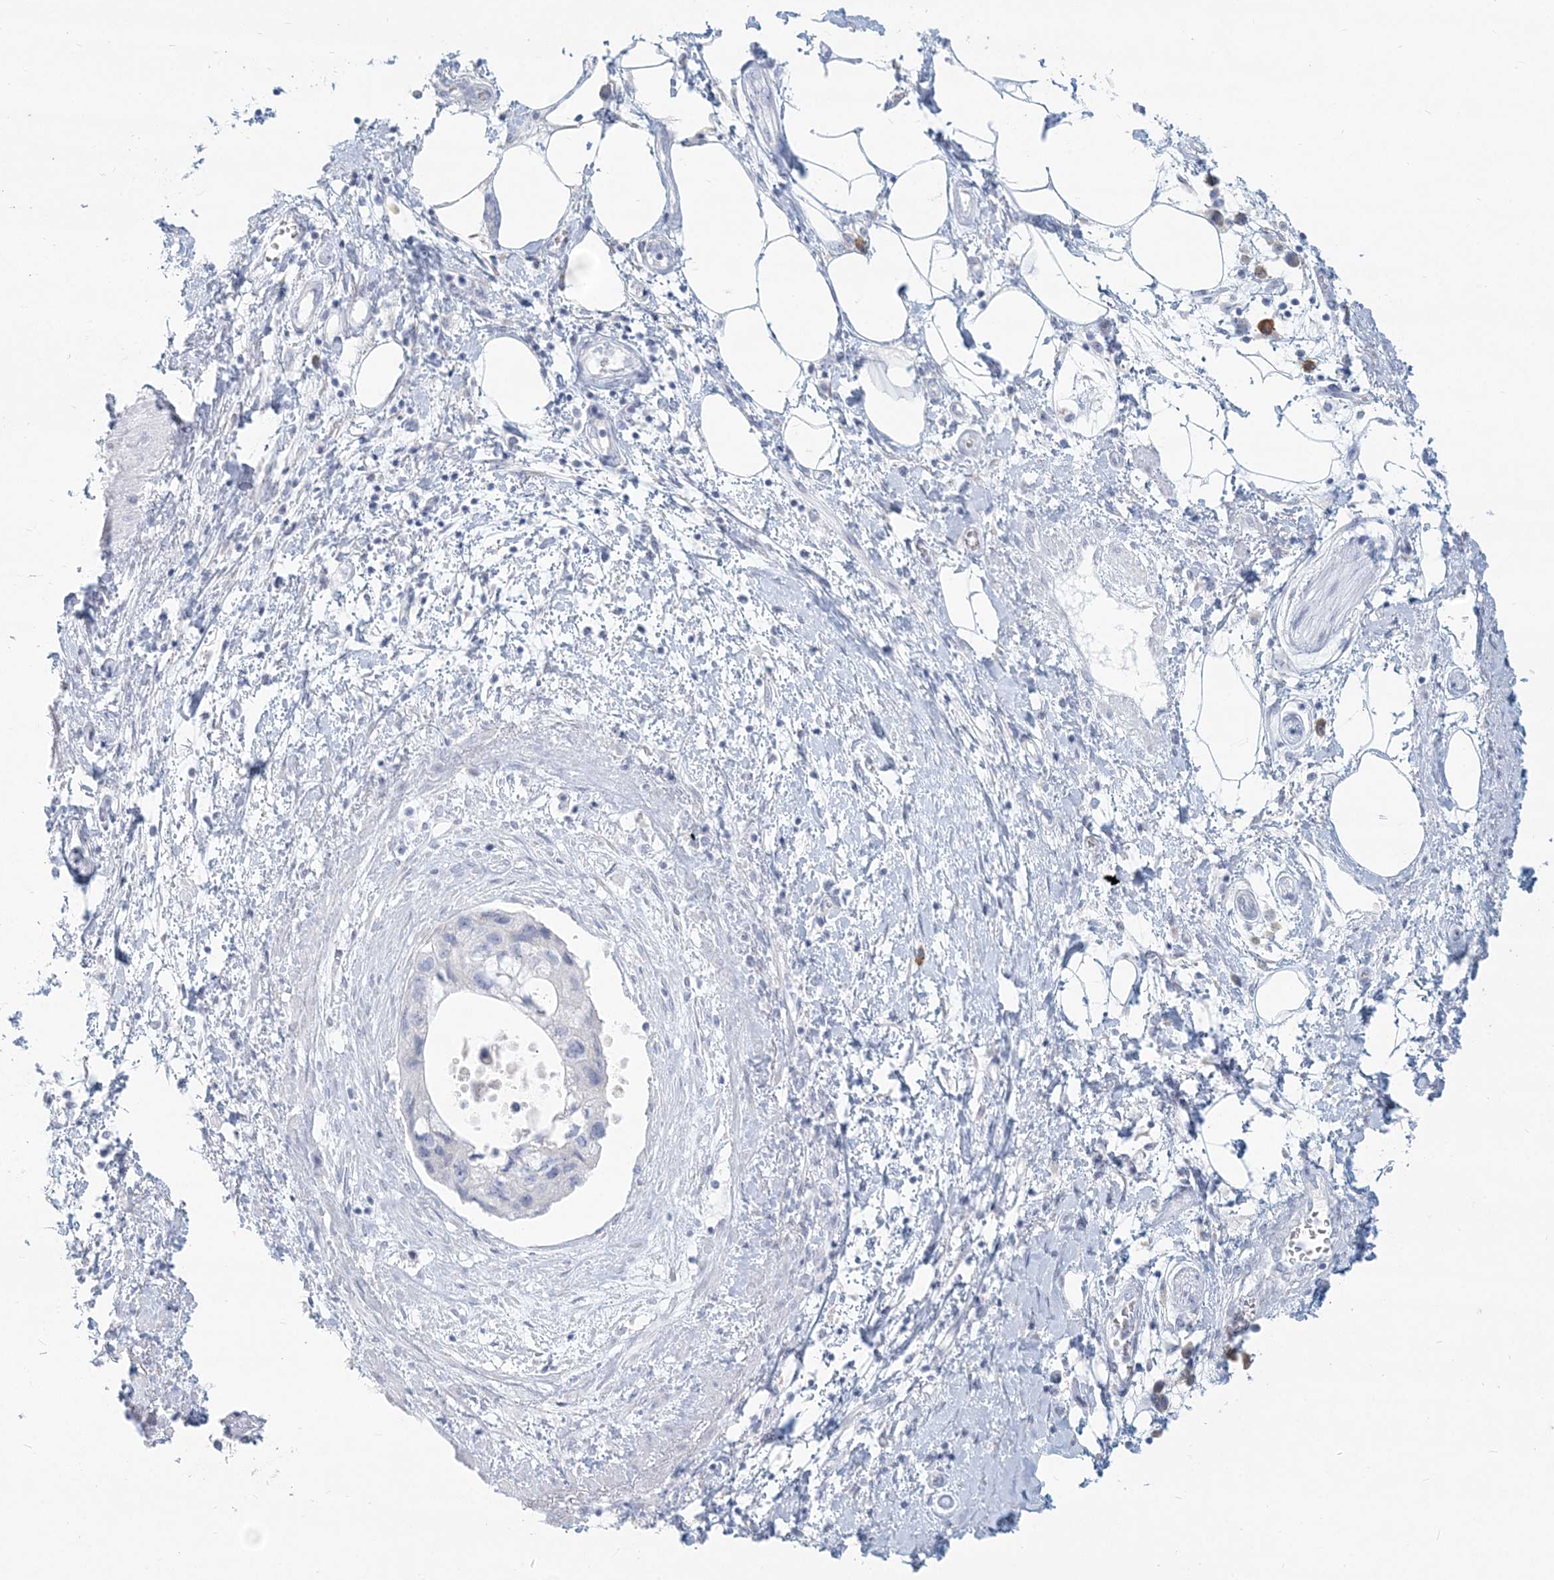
{"staining": {"intensity": "negative", "quantity": "none", "location": "none"}, "tissue": "pancreatic cancer", "cell_type": "Tumor cells", "image_type": "cancer", "snomed": [{"axis": "morphology", "description": "Adenocarcinoma, NOS"}, {"axis": "topography", "description": "Pancreas"}], "caption": "Photomicrograph shows no significant protein positivity in tumor cells of pancreatic cancer (adenocarcinoma).", "gene": "CSN1S1", "patient": {"sex": "female", "age": 73}}